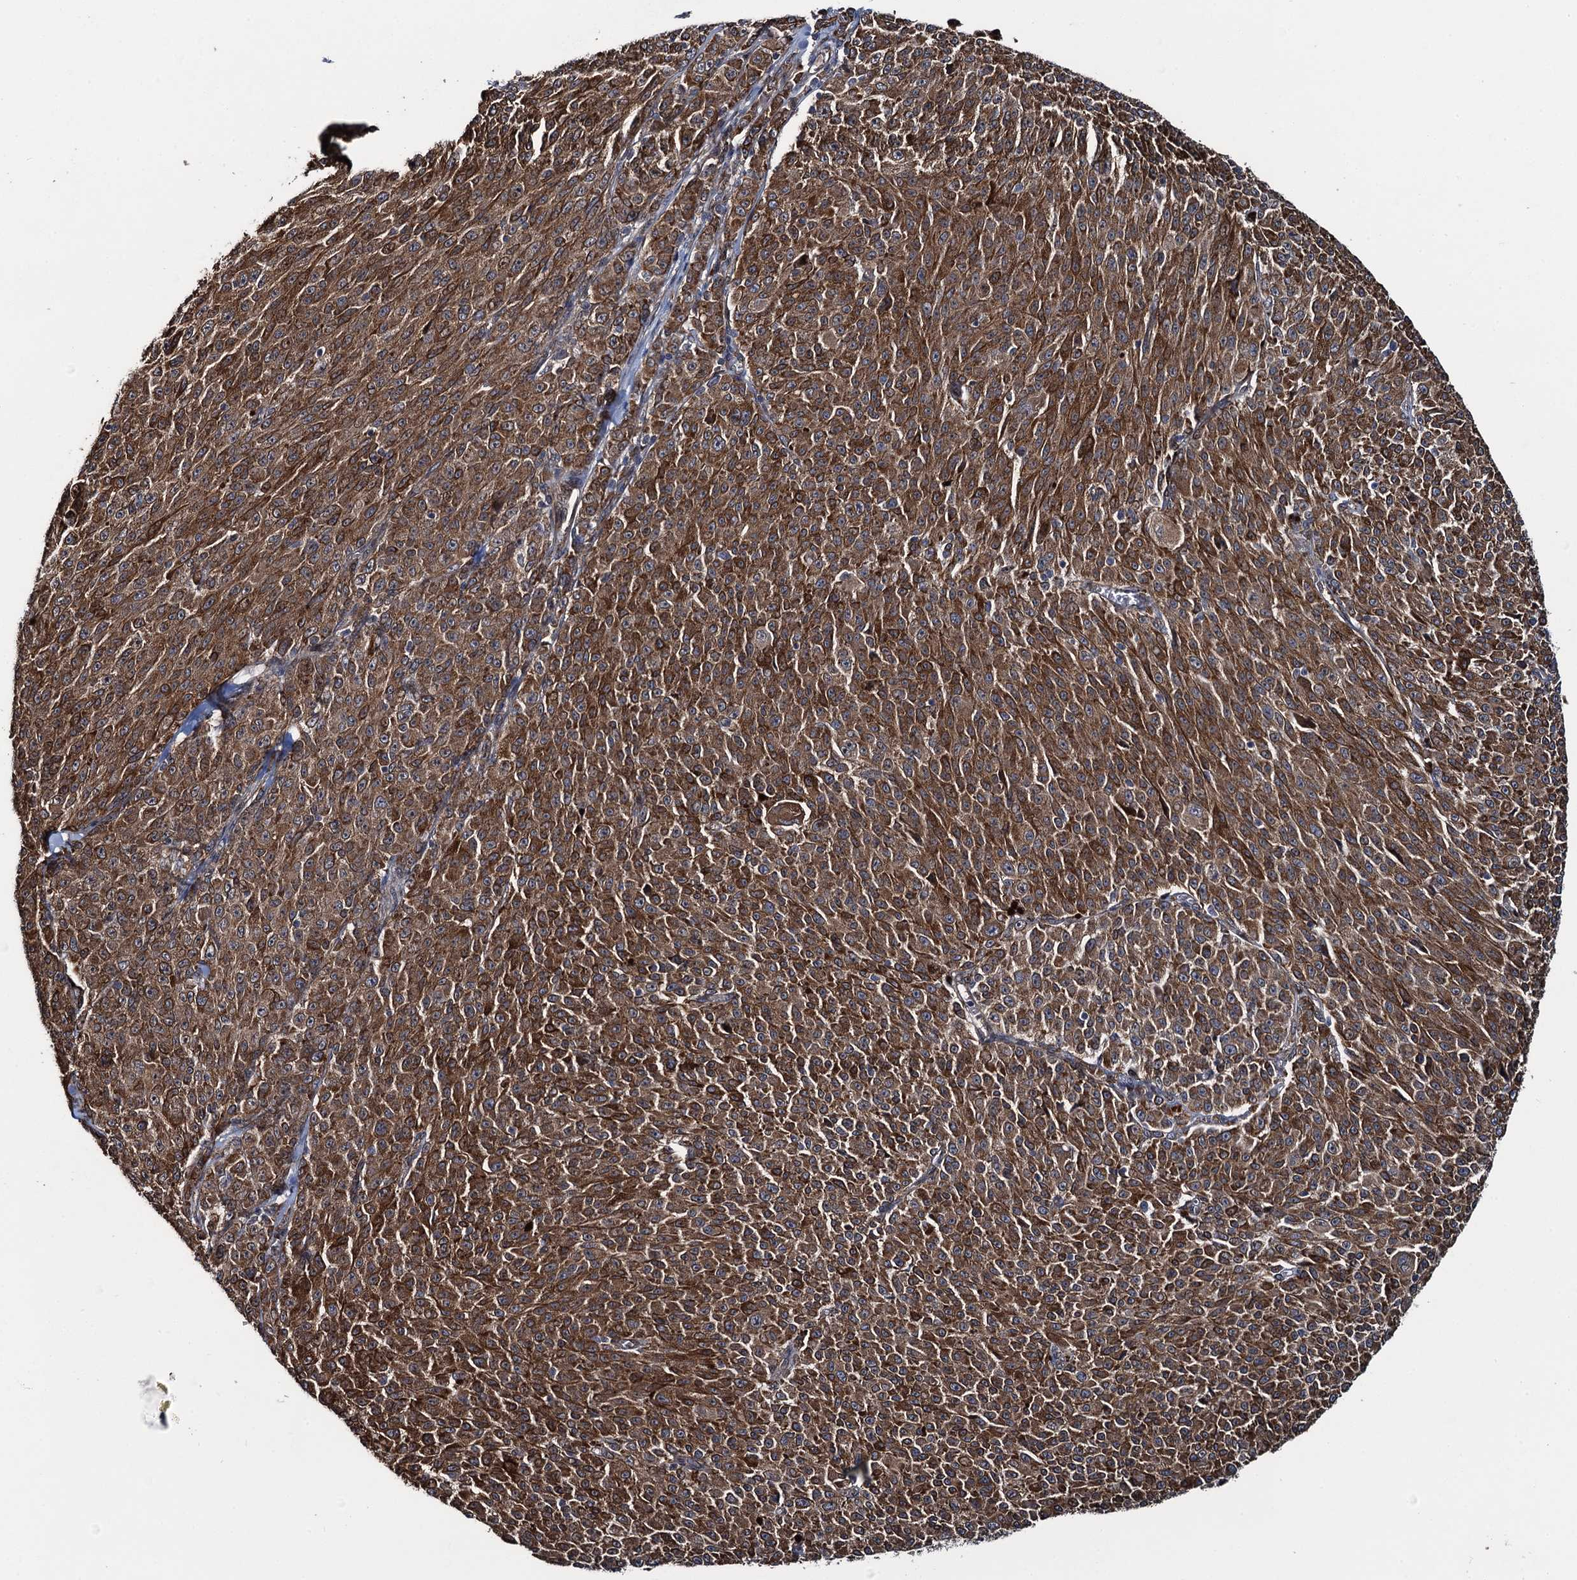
{"staining": {"intensity": "strong", "quantity": ">75%", "location": "cytoplasmic/membranous"}, "tissue": "melanoma", "cell_type": "Tumor cells", "image_type": "cancer", "snomed": [{"axis": "morphology", "description": "Malignant melanoma, NOS"}, {"axis": "topography", "description": "Skin"}], "caption": "A photomicrograph showing strong cytoplasmic/membranous expression in about >75% of tumor cells in malignant melanoma, as visualized by brown immunohistochemical staining.", "gene": "EVX2", "patient": {"sex": "female", "age": 52}}